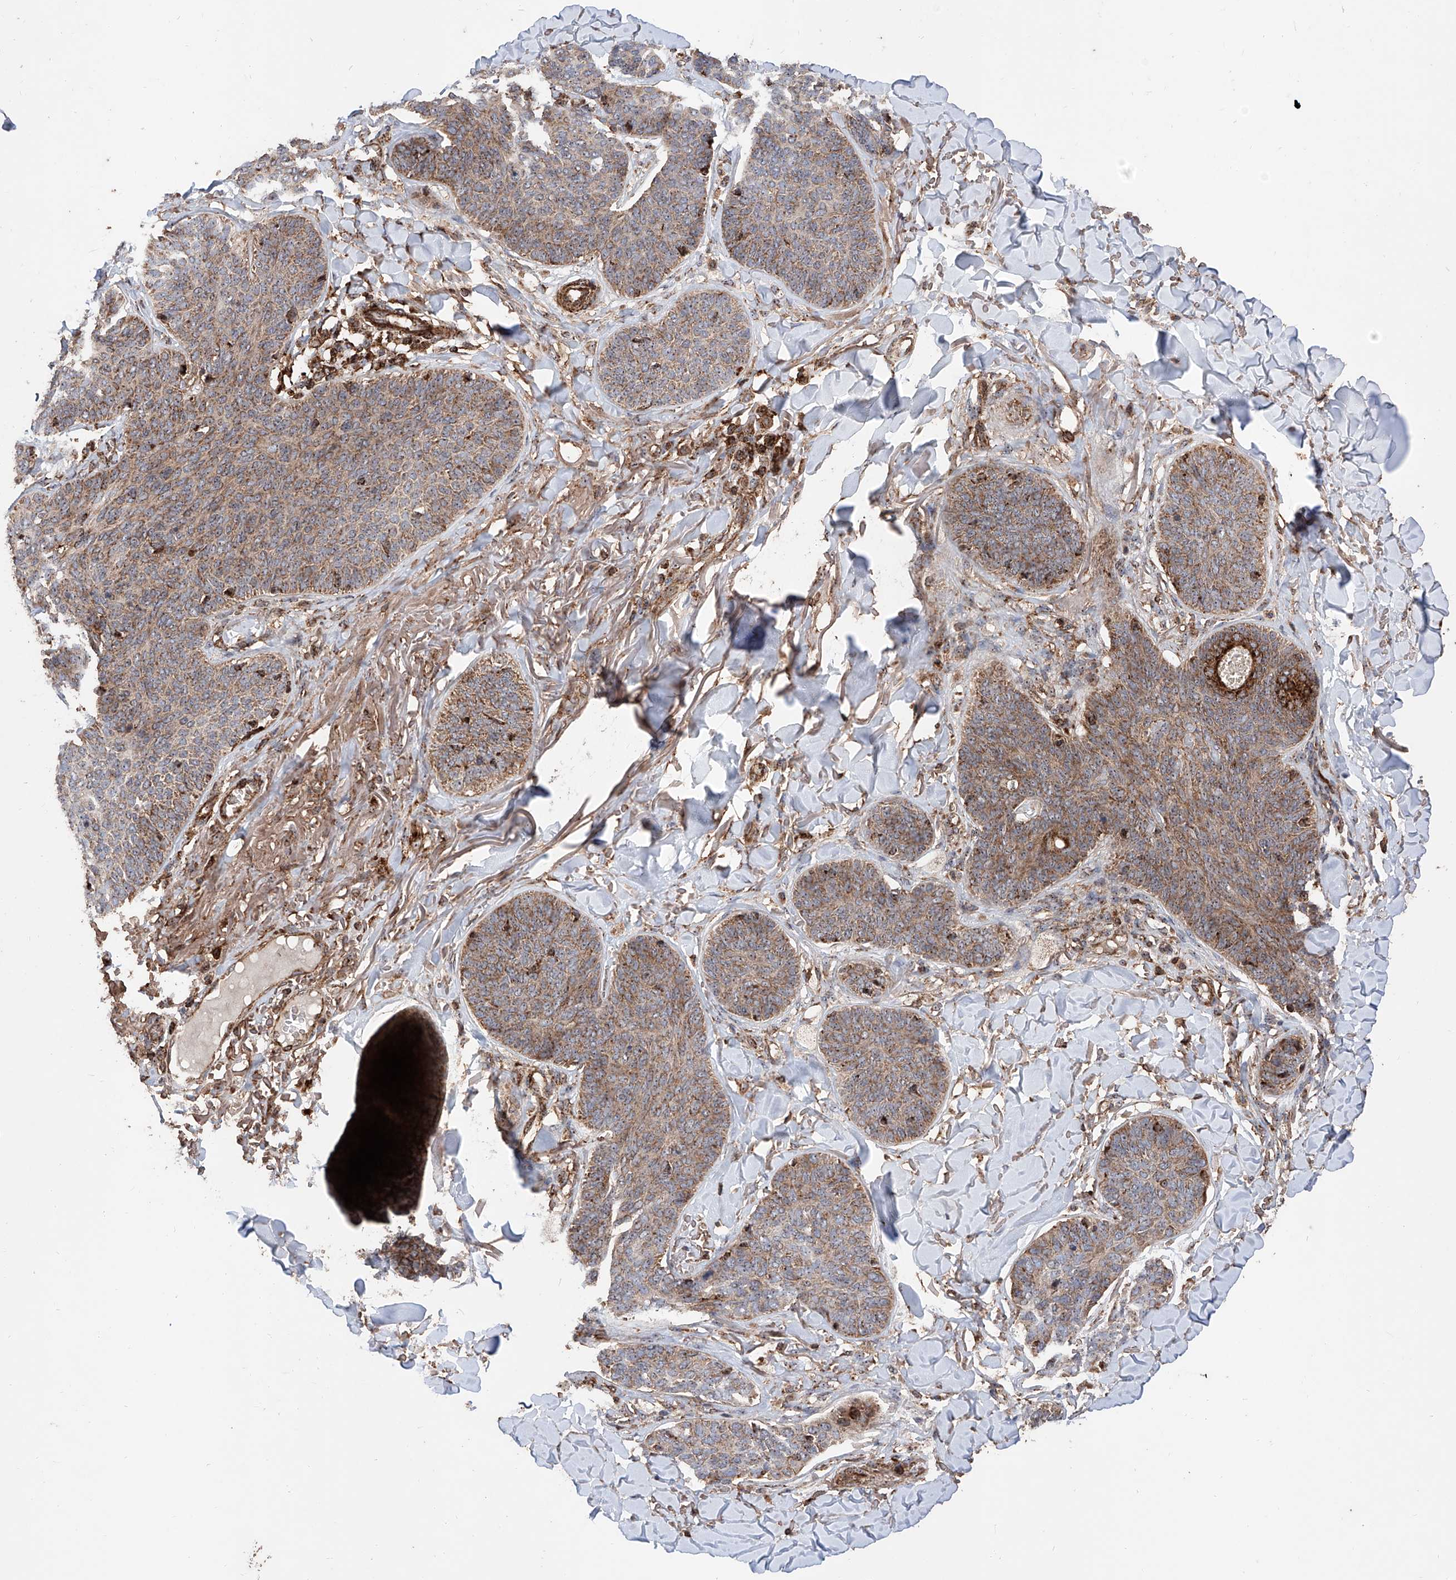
{"staining": {"intensity": "moderate", "quantity": ">75%", "location": "cytoplasmic/membranous"}, "tissue": "skin cancer", "cell_type": "Tumor cells", "image_type": "cancer", "snomed": [{"axis": "morphology", "description": "Basal cell carcinoma"}, {"axis": "topography", "description": "Skin"}], "caption": "Skin cancer tissue demonstrates moderate cytoplasmic/membranous positivity in approximately >75% of tumor cells, visualized by immunohistochemistry.", "gene": "PISD", "patient": {"sex": "male", "age": 85}}